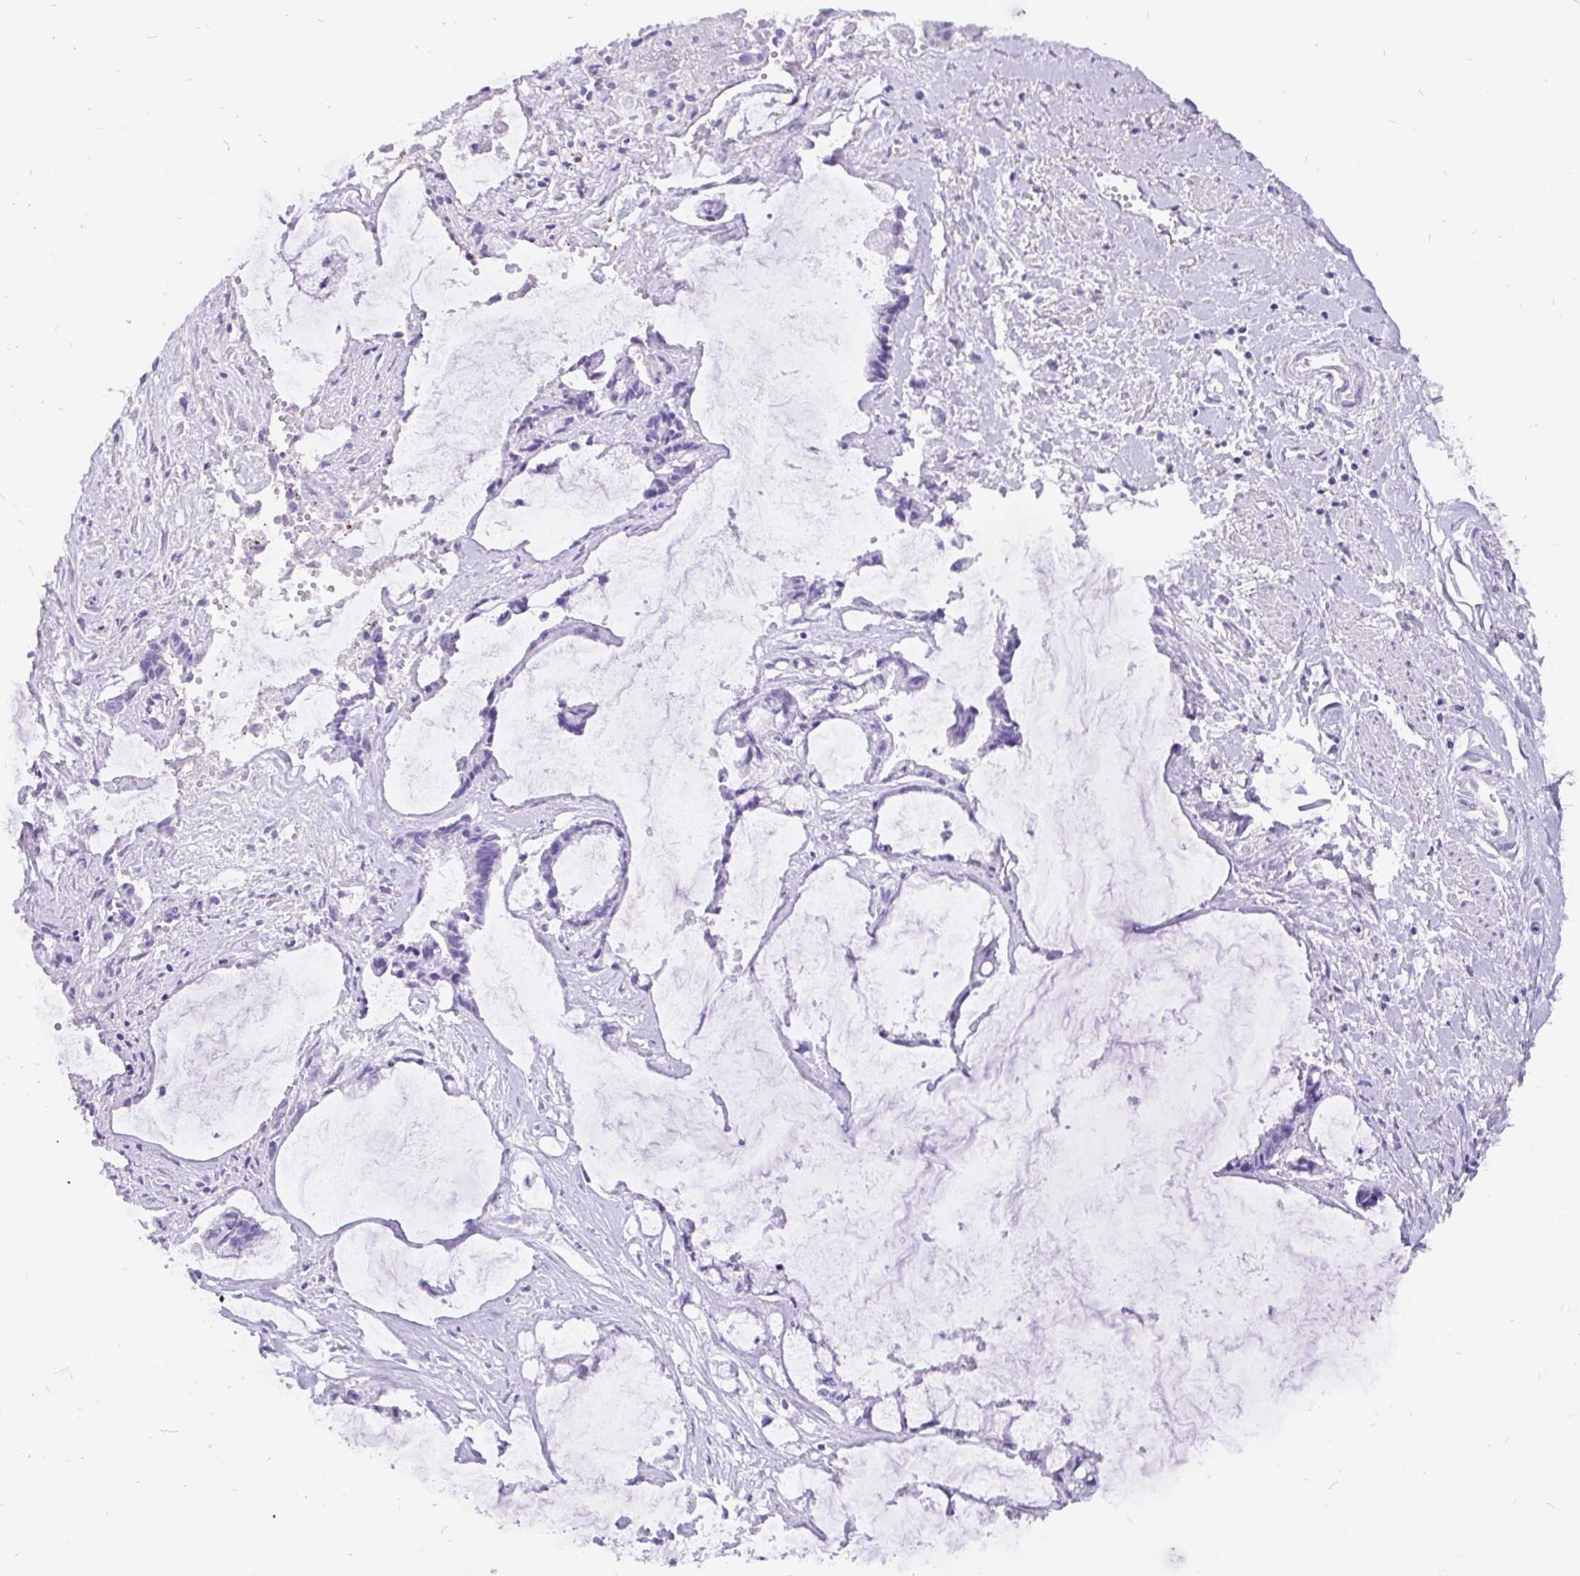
{"staining": {"intensity": "negative", "quantity": "none", "location": "none"}, "tissue": "ovarian cancer", "cell_type": "Tumor cells", "image_type": "cancer", "snomed": [{"axis": "morphology", "description": "Cystadenocarcinoma, mucinous, NOS"}, {"axis": "topography", "description": "Ovary"}], "caption": "Tumor cells are negative for protein expression in human ovarian cancer (mucinous cystadenocarcinoma). Nuclei are stained in blue.", "gene": "KRT13", "patient": {"sex": "female", "age": 90}}